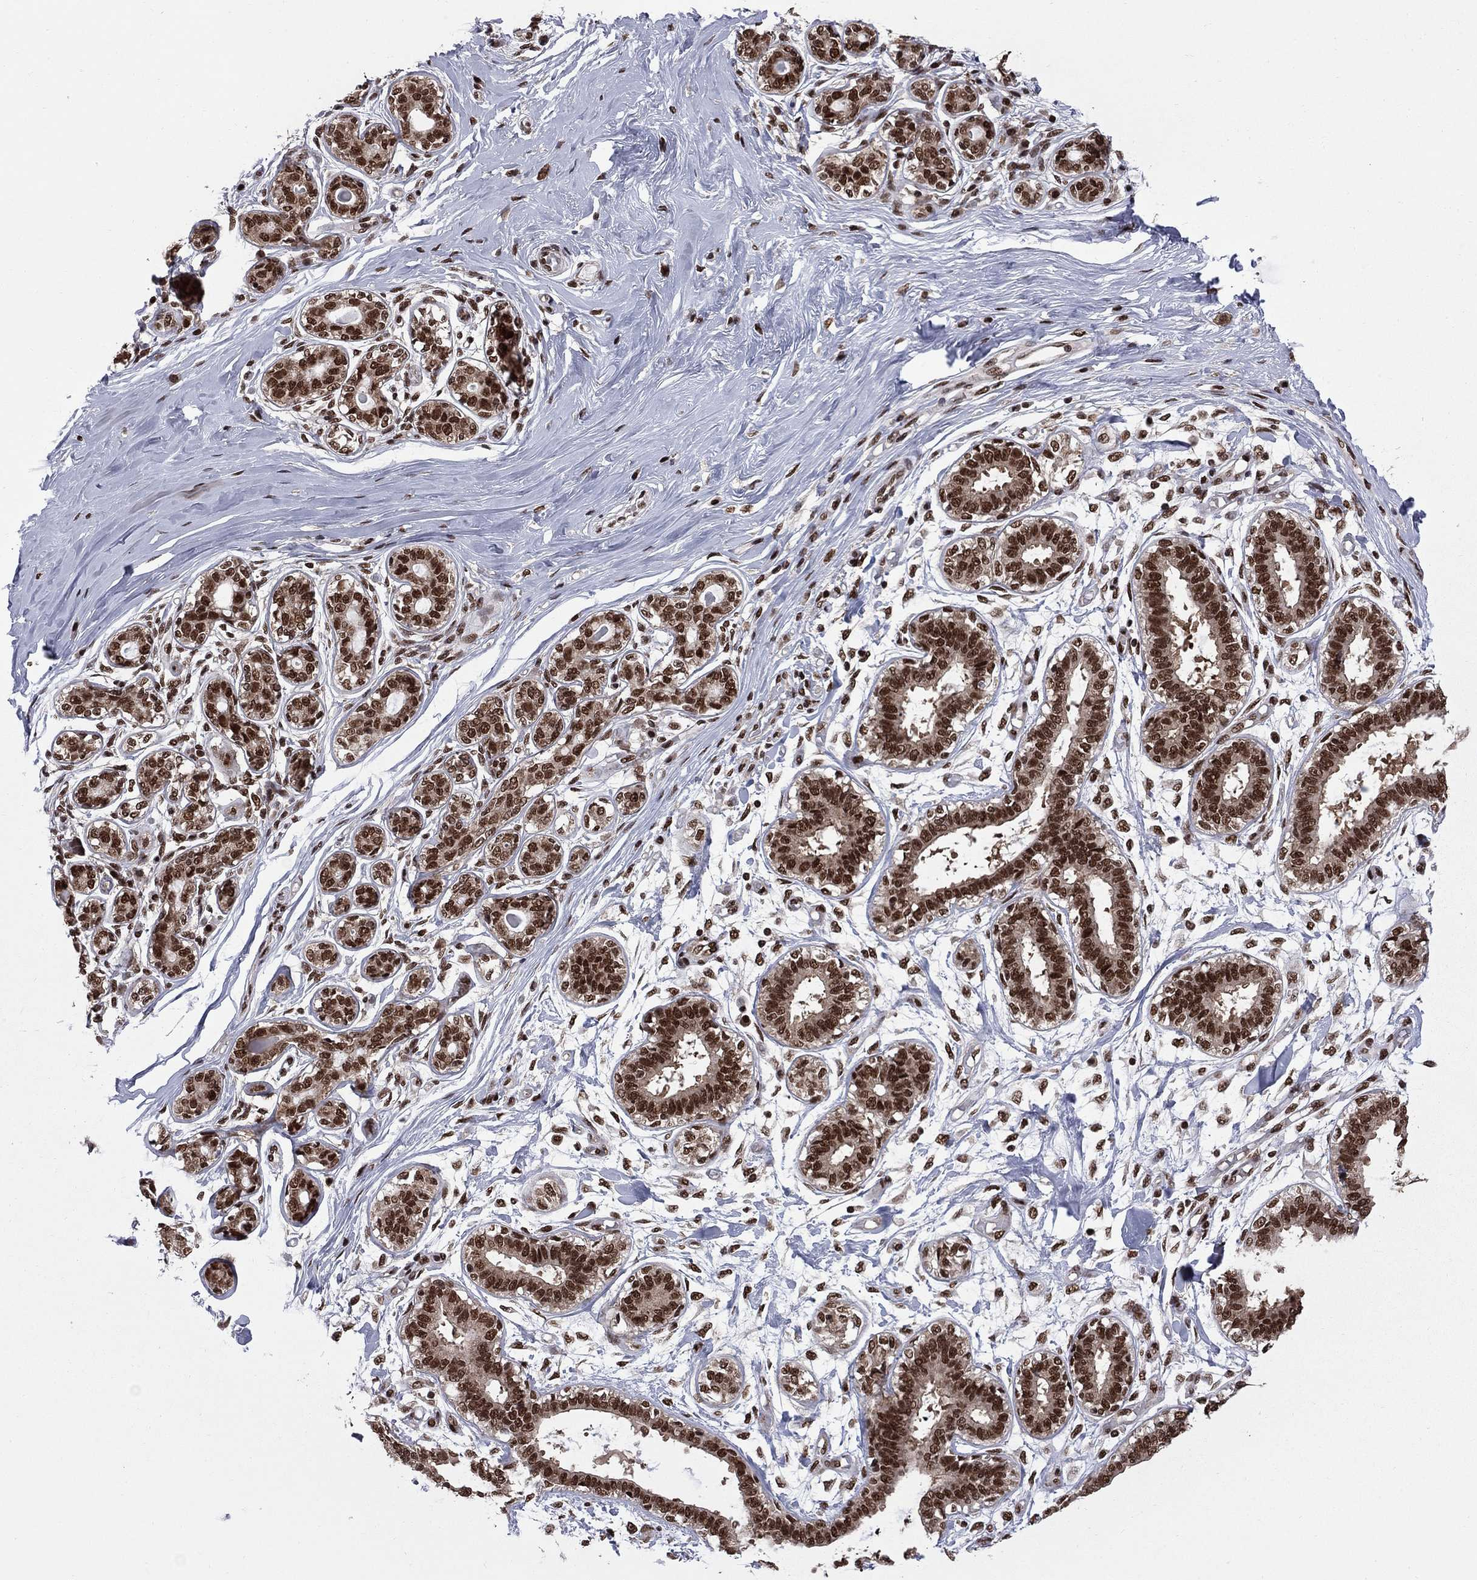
{"staining": {"intensity": "strong", "quantity": "<25%", "location": "nuclear"}, "tissue": "breast", "cell_type": "Adipocytes", "image_type": "normal", "snomed": [{"axis": "morphology", "description": "Normal tissue, NOS"}, {"axis": "topography", "description": "Skin"}, {"axis": "topography", "description": "Breast"}], "caption": "Immunohistochemical staining of benign human breast reveals medium levels of strong nuclear expression in approximately <25% of adipocytes. The staining was performed using DAB (3,3'-diaminobenzidine) to visualize the protein expression in brown, while the nuclei were stained in blue with hematoxylin (Magnification: 20x).", "gene": "MED25", "patient": {"sex": "female", "age": 43}}